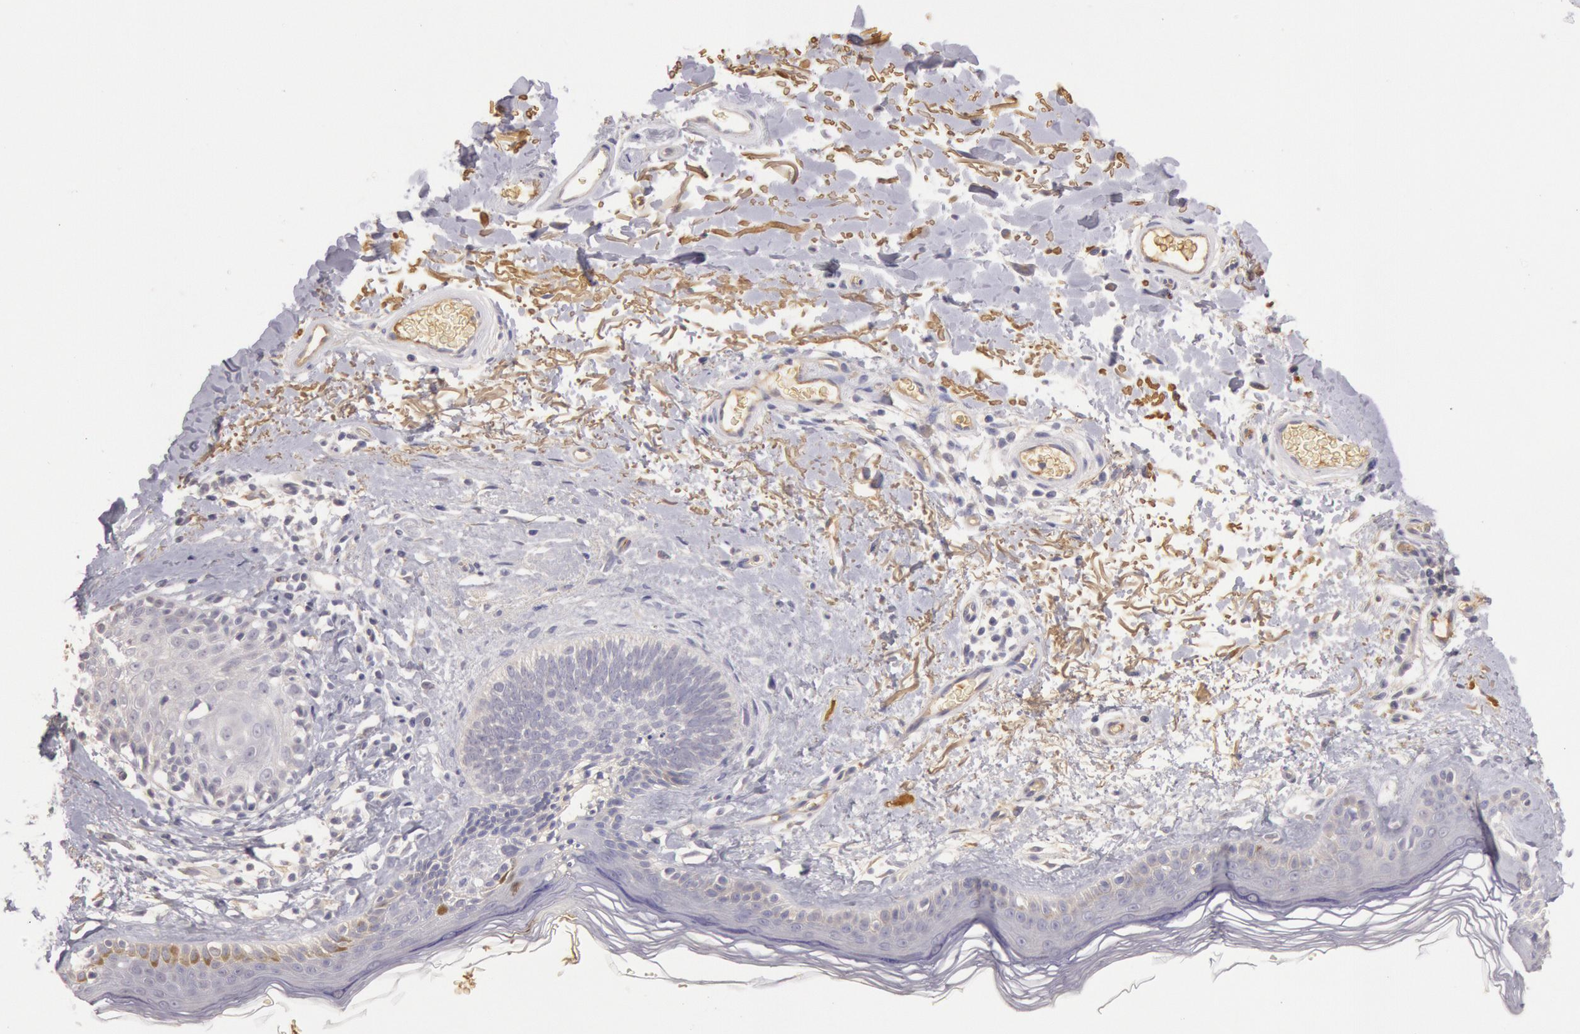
{"staining": {"intensity": "negative", "quantity": "none", "location": "none"}, "tissue": "skin", "cell_type": "Fibroblasts", "image_type": "normal", "snomed": [{"axis": "morphology", "description": "Normal tissue, NOS"}, {"axis": "topography", "description": "Skin"}], "caption": "A high-resolution image shows immunohistochemistry (IHC) staining of unremarkable skin, which exhibits no significant staining in fibroblasts.", "gene": "C1R", "patient": {"sex": "male", "age": 63}}